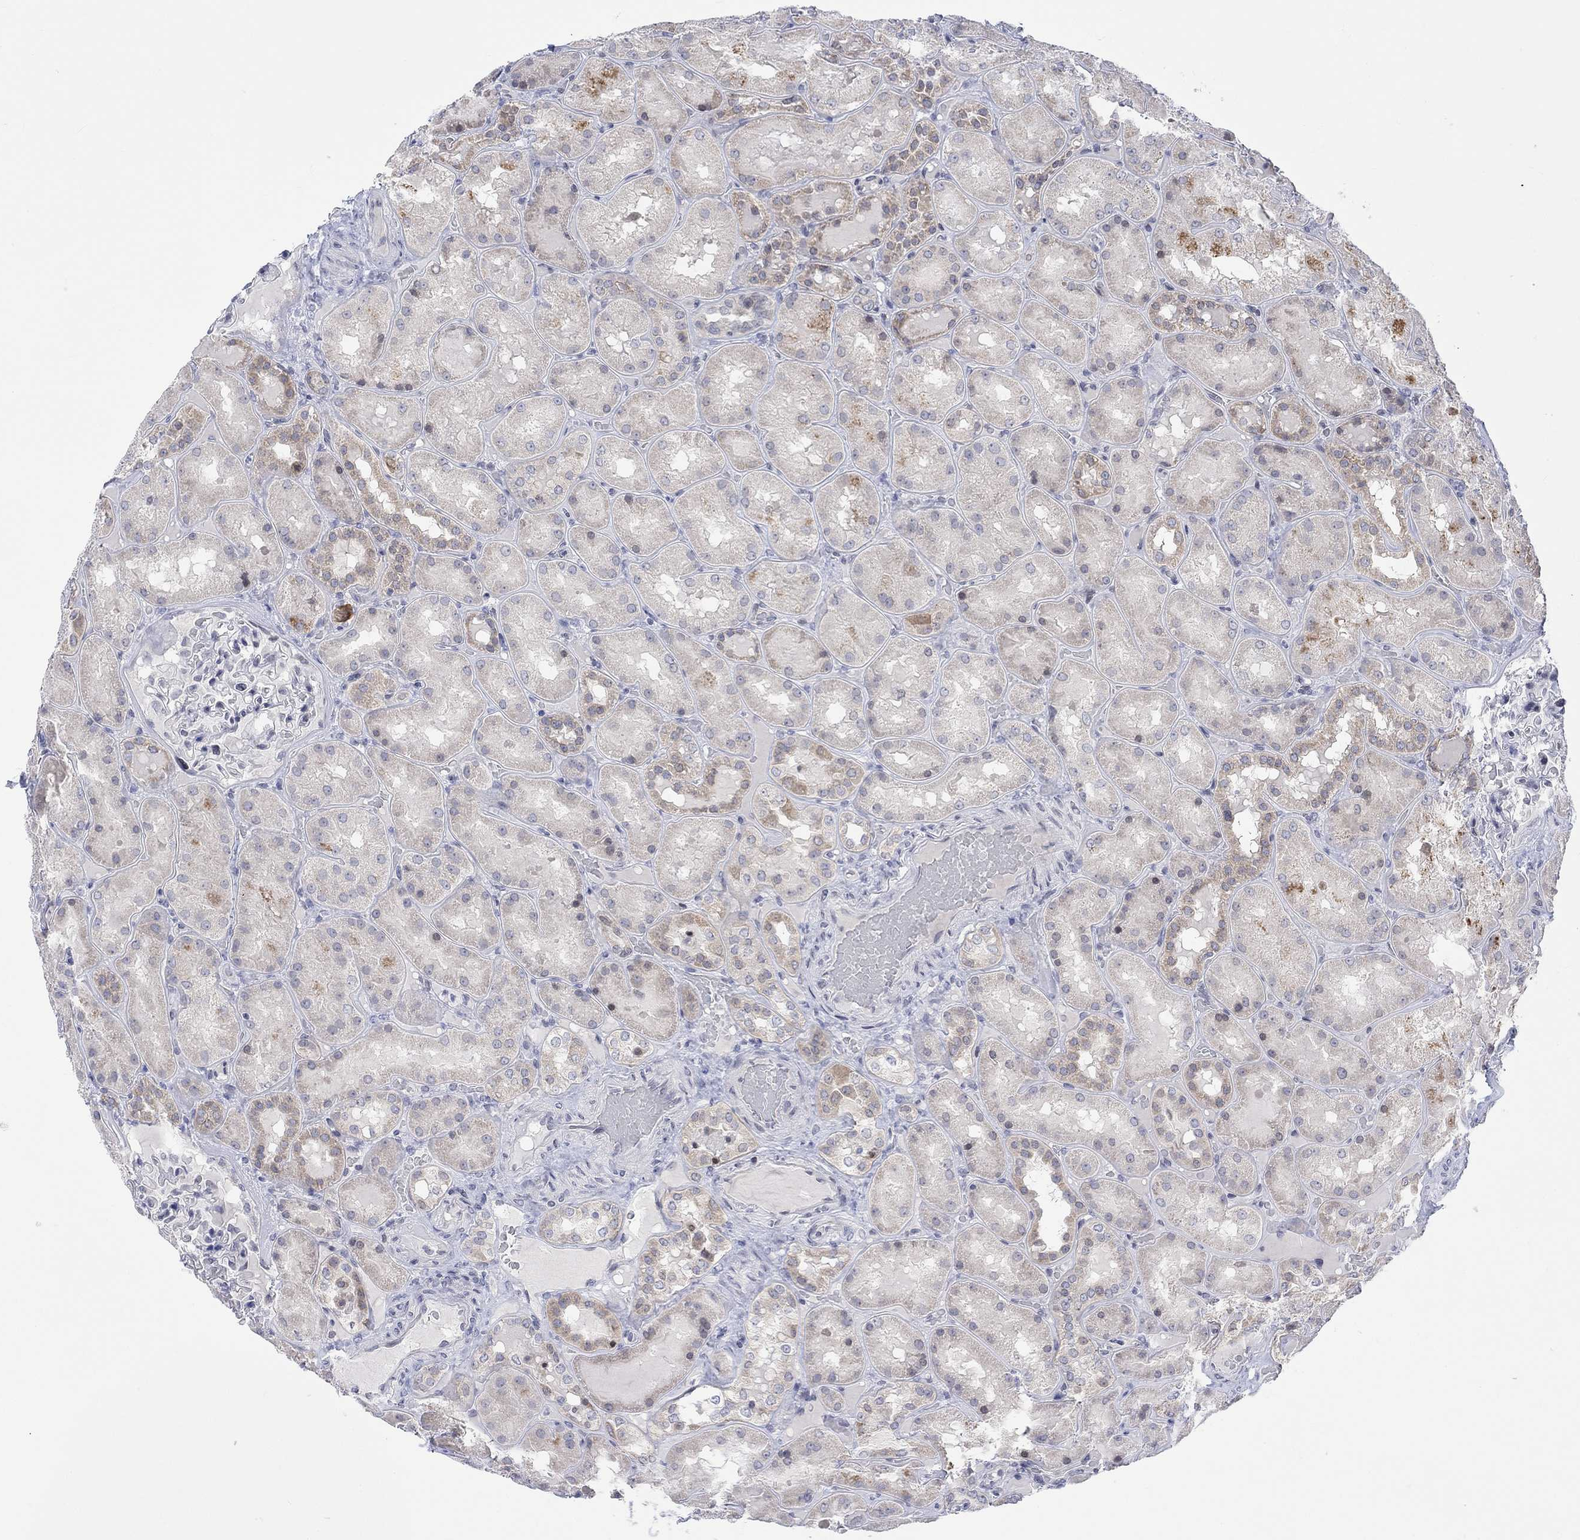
{"staining": {"intensity": "negative", "quantity": "none", "location": "none"}, "tissue": "kidney", "cell_type": "Cells in glomeruli", "image_type": "normal", "snomed": [{"axis": "morphology", "description": "Normal tissue, NOS"}, {"axis": "topography", "description": "Kidney"}], "caption": "Immunohistochemistry (IHC) photomicrograph of normal human kidney stained for a protein (brown), which demonstrates no positivity in cells in glomeruli.", "gene": "DCX", "patient": {"sex": "male", "age": 73}}